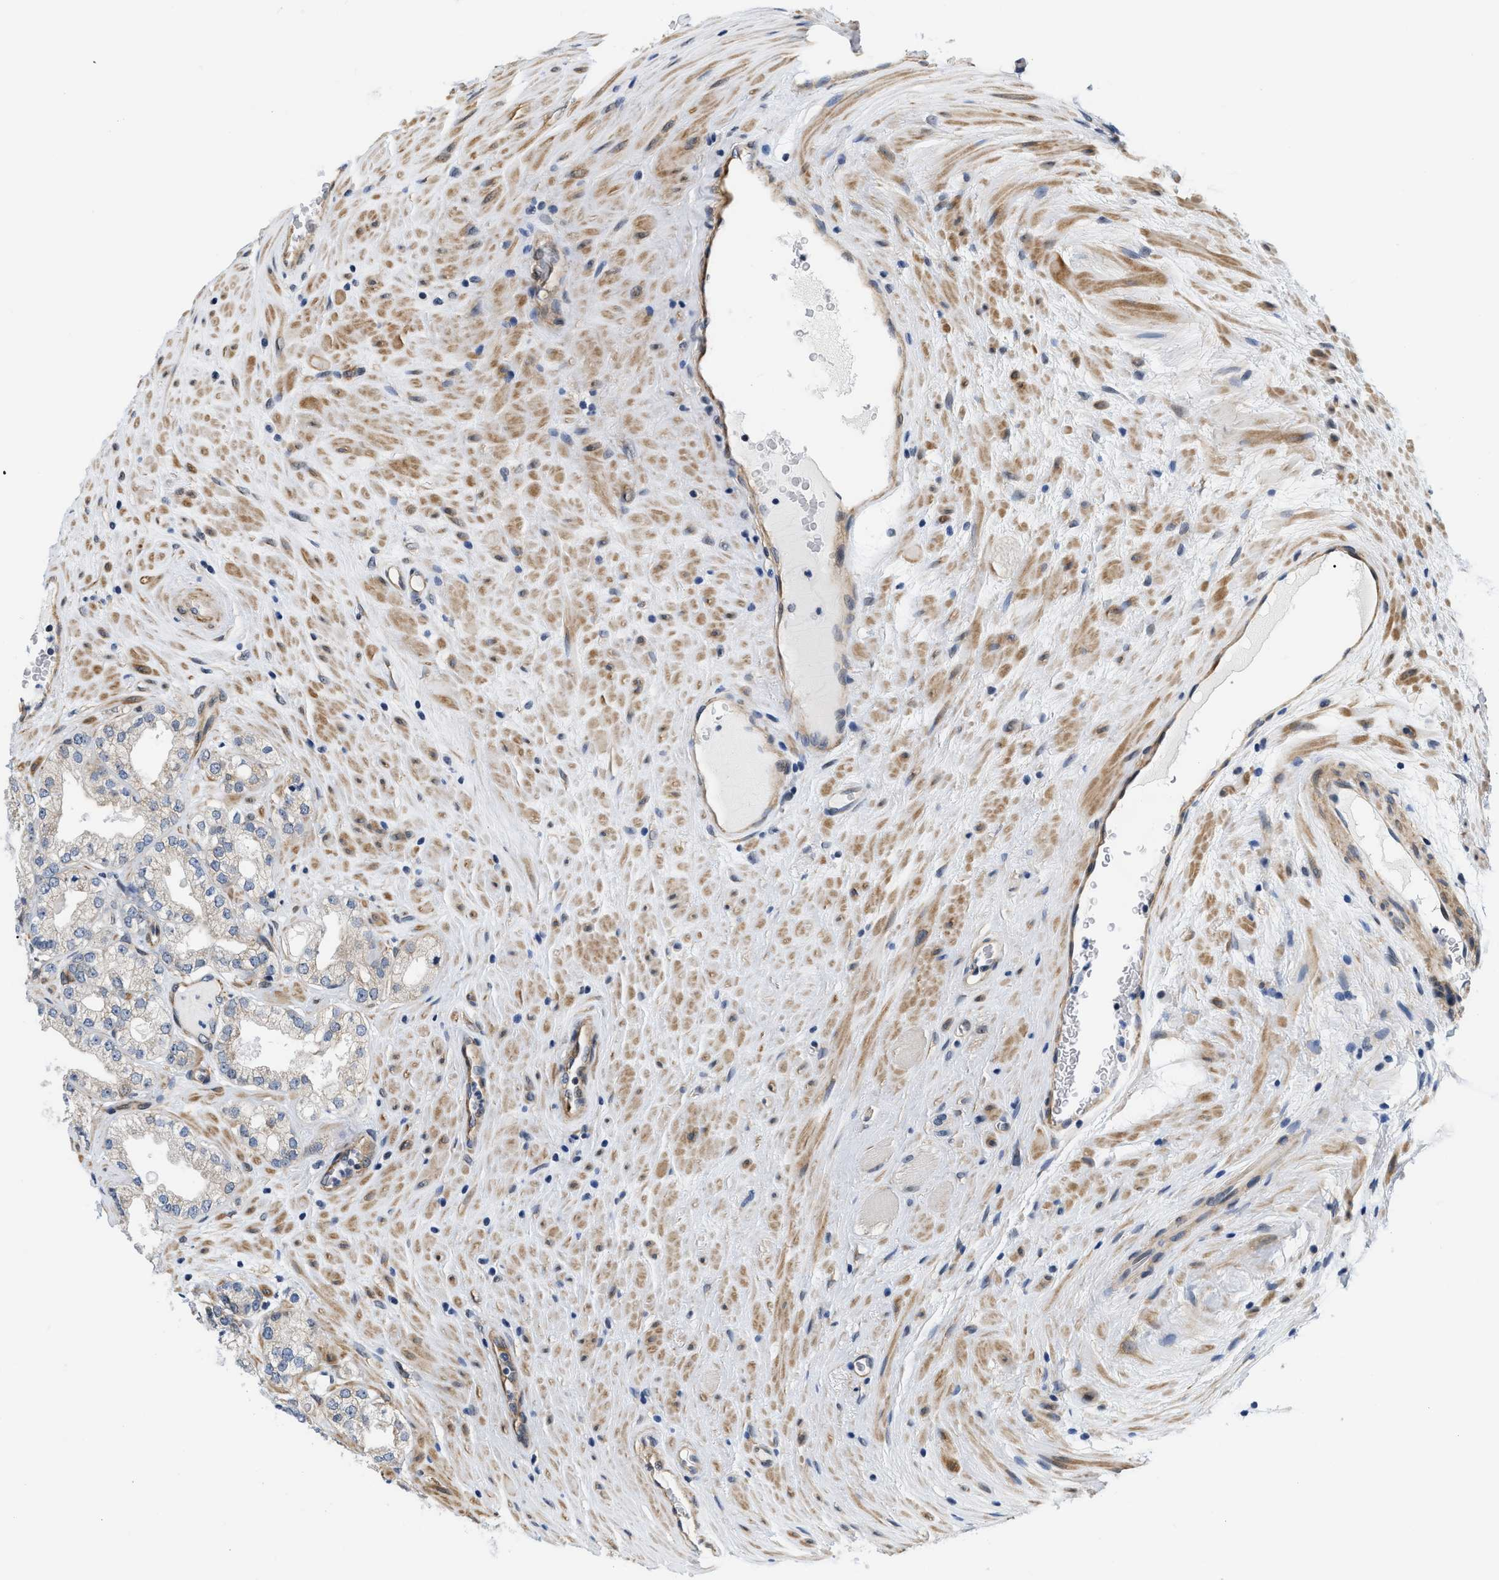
{"staining": {"intensity": "negative", "quantity": "none", "location": "none"}, "tissue": "prostate cancer", "cell_type": "Tumor cells", "image_type": "cancer", "snomed": [{"axis": "morphology", "description": "Adenocarcinoma, High grade"}, {"axis": "topography", "description": "Prostate"}], "caption": "Immunohistochemical staining of human prostate cancer demonstrates no significant expression in tumor cells.", "gene": "GPRASP2", "patient": {"sex": "male", "age": 71}}